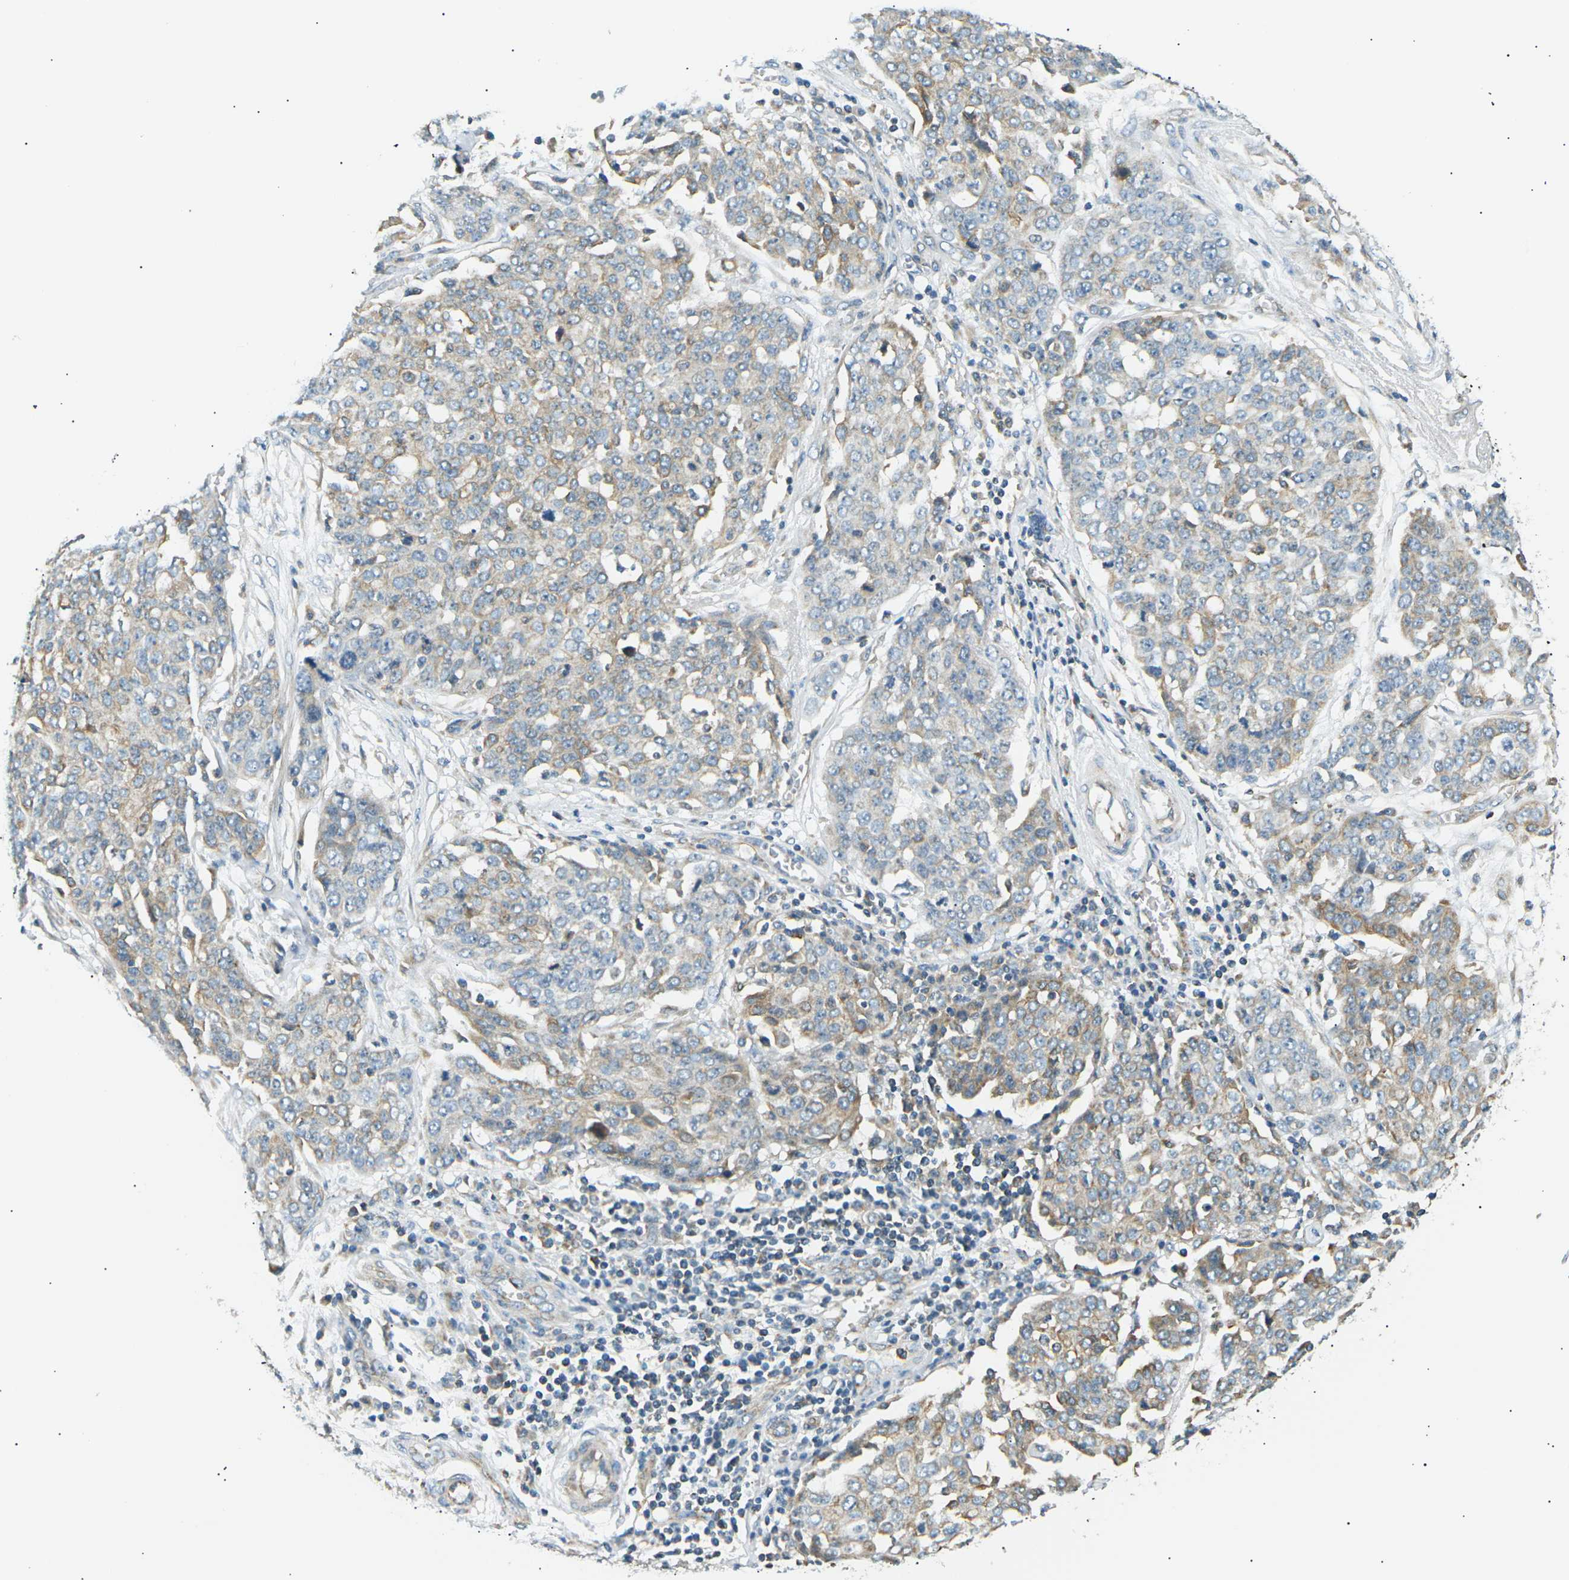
{"staining": {"intensity": "moderate", "quantity": "25%-75%", "location": "cytoplasmic/membranous"}, "tissue": "ovarian cancer", "cell_type": "Tumor cells", "image_type": "cancer", "snomed": [{"axis": "morphology", "description": "Cystadenocarcinoma, serous, NOS"}, {"axis": "topography", "description": "Soft tissue"}, {"axis": "topography", "description": "Ovary"}], "caption": "Tumor cells reveal medium levels of moderate cytoplasmic/membranous positivity in about 25%-75% of cells in human ovarian serous cystadenocarcinoma.", "gene": "TBC1D8", "patient": {"sex": "female", "age": 57}}